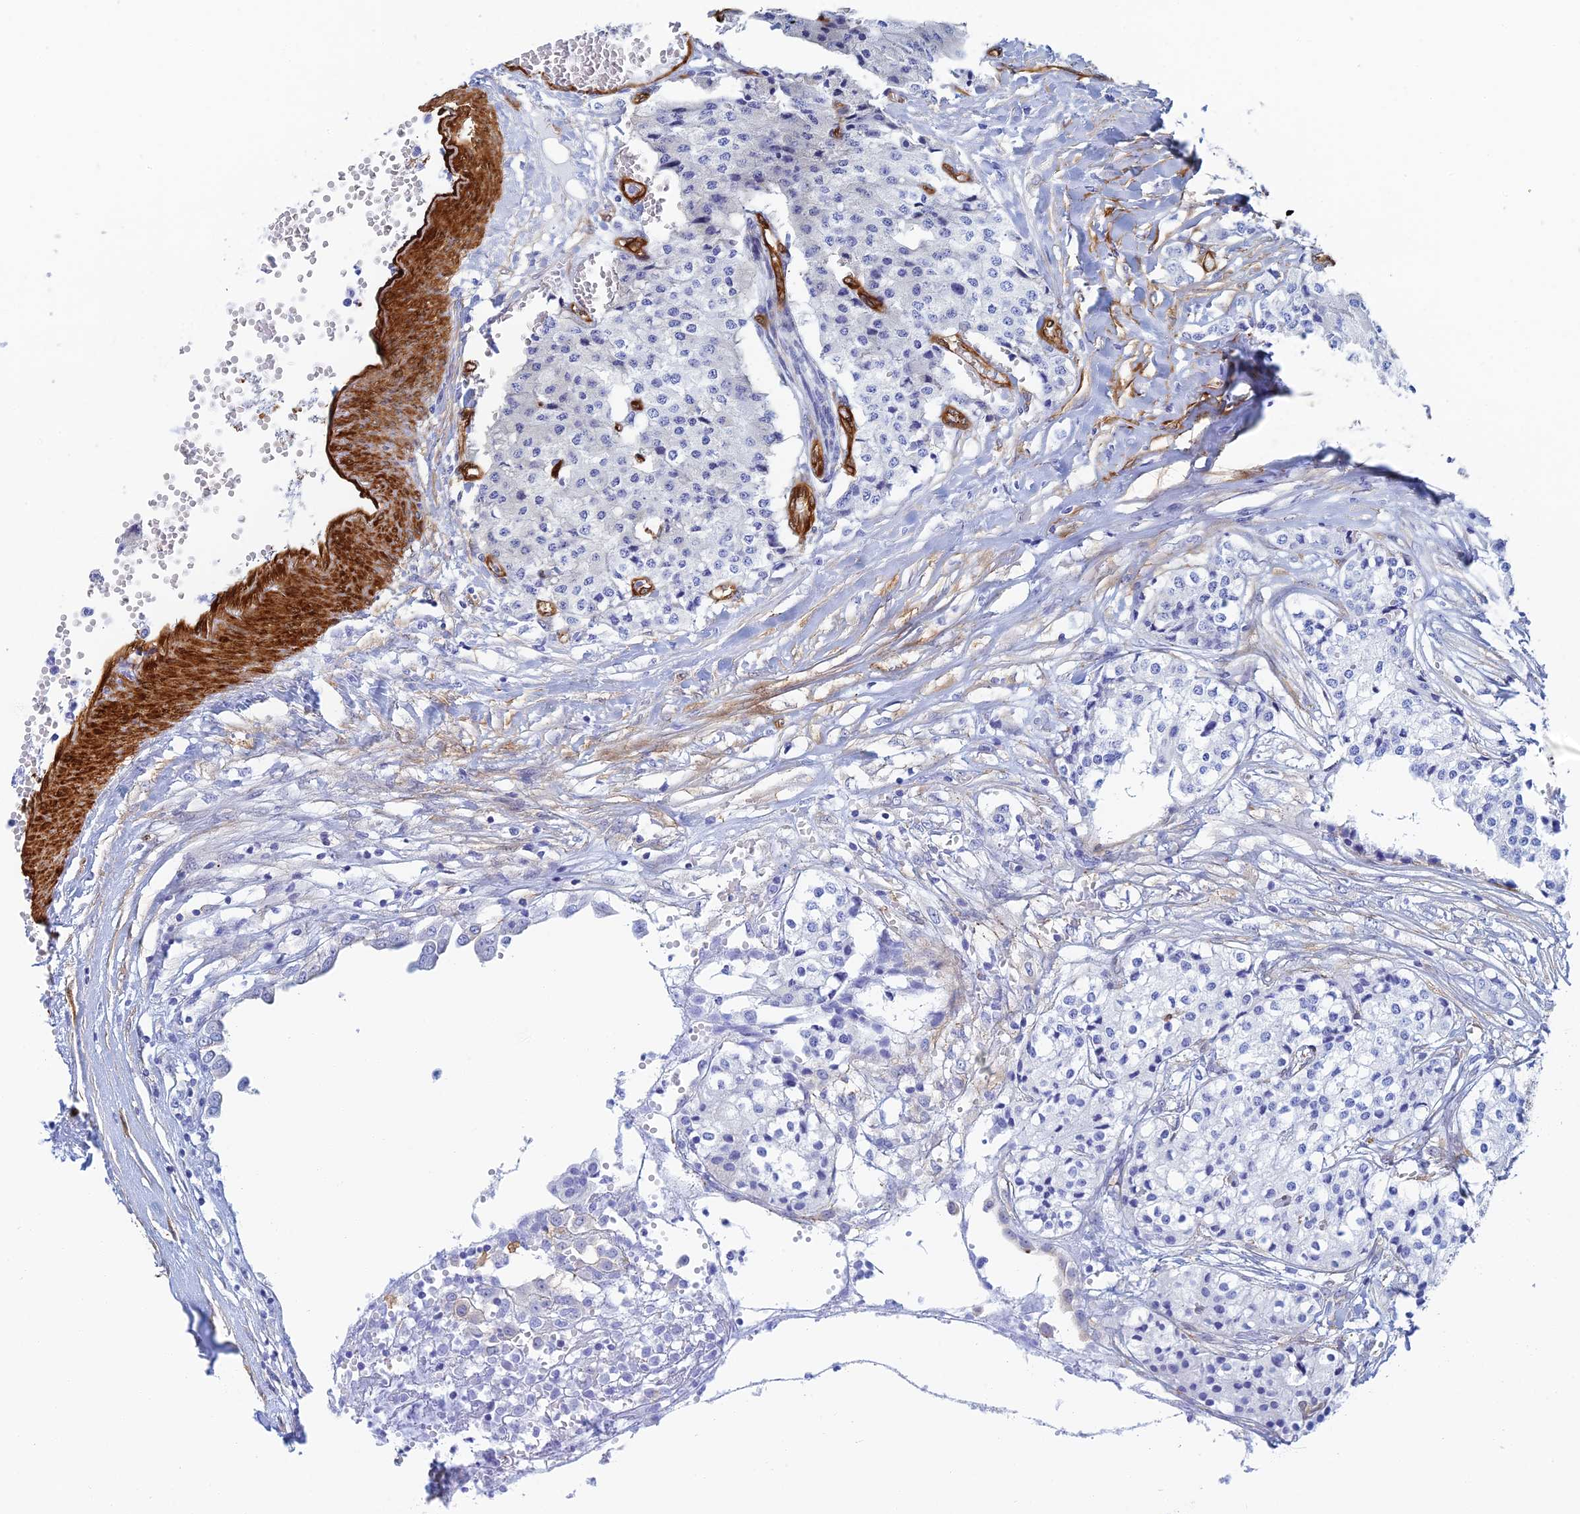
{"staining": {"intensity": "negative", "quantity": "none", "location": "none"}, "tissue": "carcinoid", "cell_type": "Tumor cells", "image_type": "cancer", "snomed": [{"axis": "morphology", "description": "Carcinoid, malignant, NOS"}, {"axis": "topography", "description": "Colon"}], "caption": "High power microscopy image of an immunohistochemistry (IHC) image of malignant carcinoid, revealing no significant staining in tumor cells. (DAB (3,3'-diaminobenzidine) IHC visualized using brightfield microscopy, high magnification).", "gene": "CRIP2", "patient": {"sex": "female", "age": 52}}